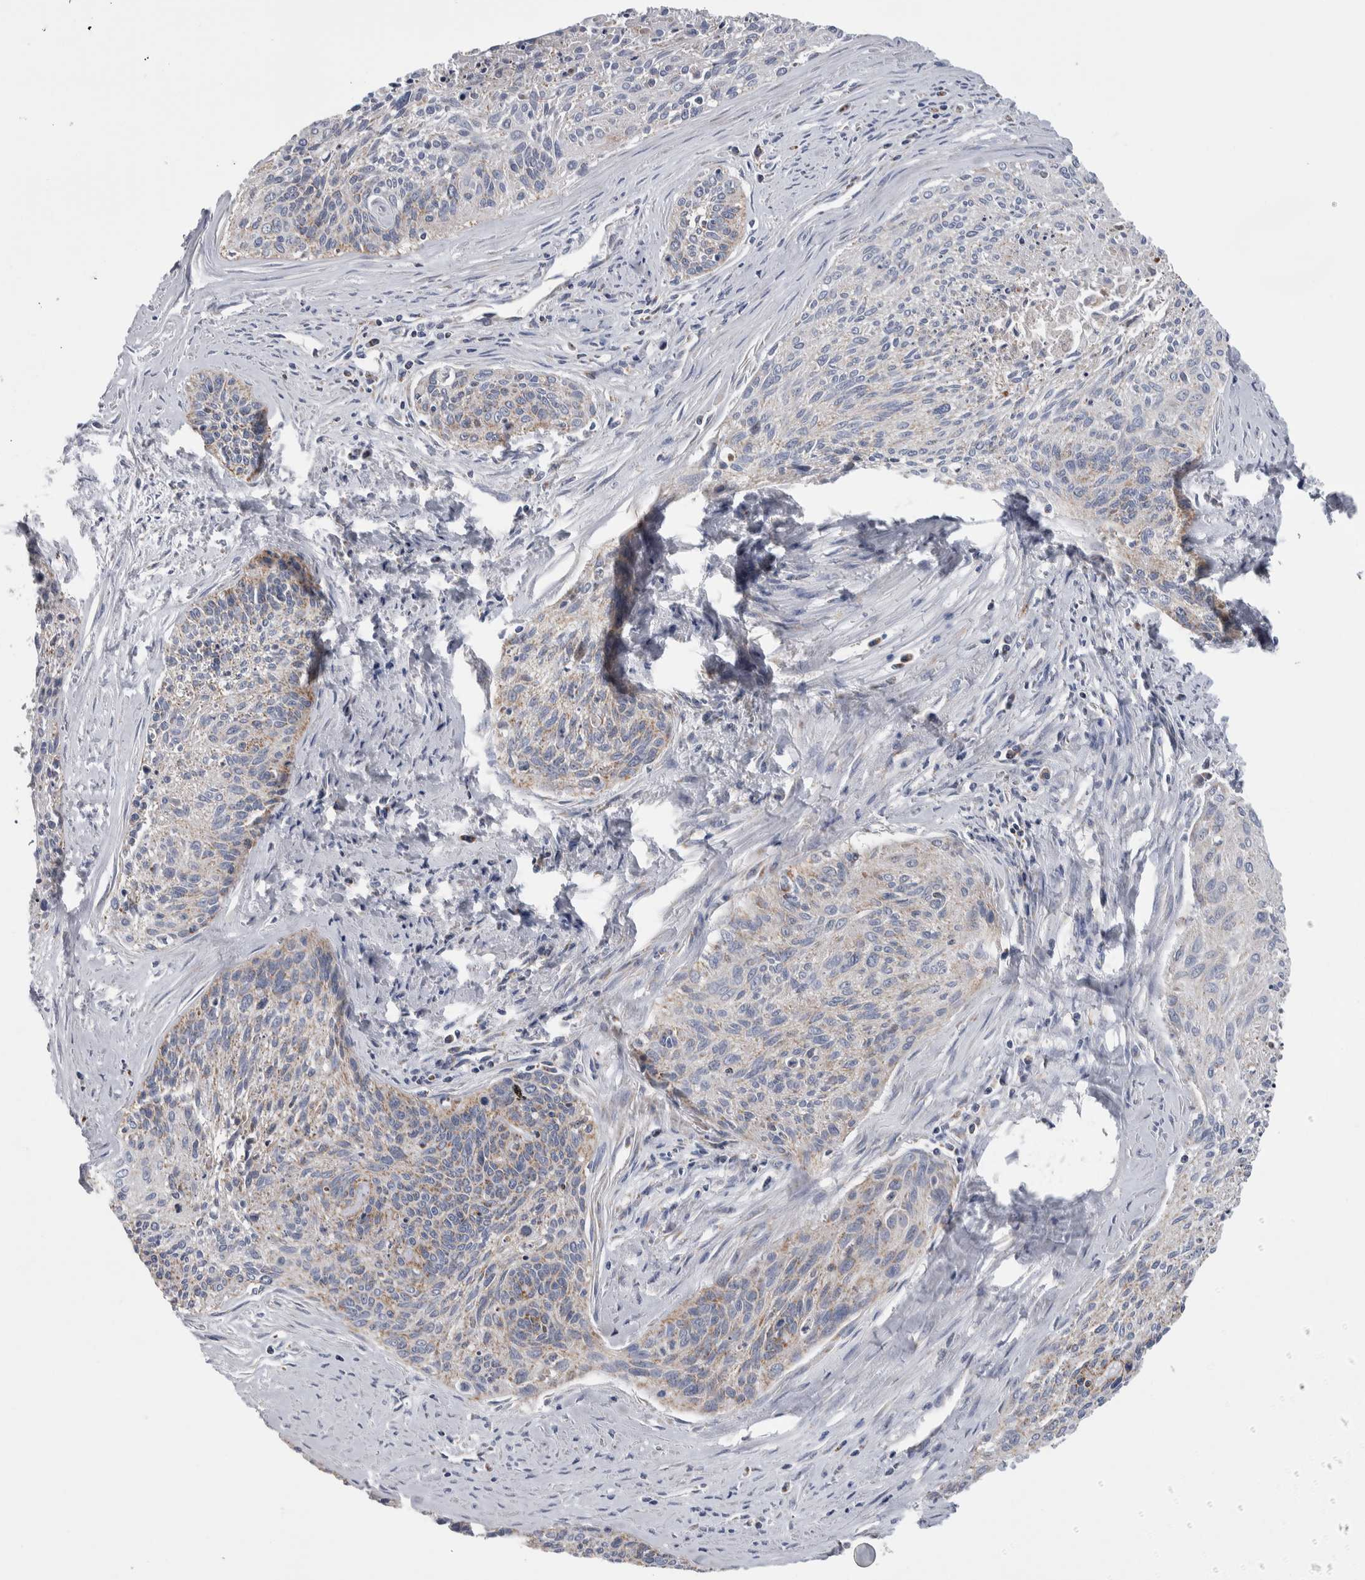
{"staining": {"intensity": "weak", "quantity": "25%-75%", "location": "cytoplasmic/membranous"}, "tissue": "cervical cancer", "cell_type": "Tumor cells", "image_type": "cancer", "snomed": [{"axis": "morphology", "description": "Squamous cell carcinoma, NOS"}, {"axis": "topography", "description": "Cervix"}], "caption": "Cervical cancer stained with IHC exhibits weak cytoplasmic/membranous expression in approximately 25%-75% of tumor cells.", "gene": "ETFA", "patient": {"sex": "female", "age": 55}}